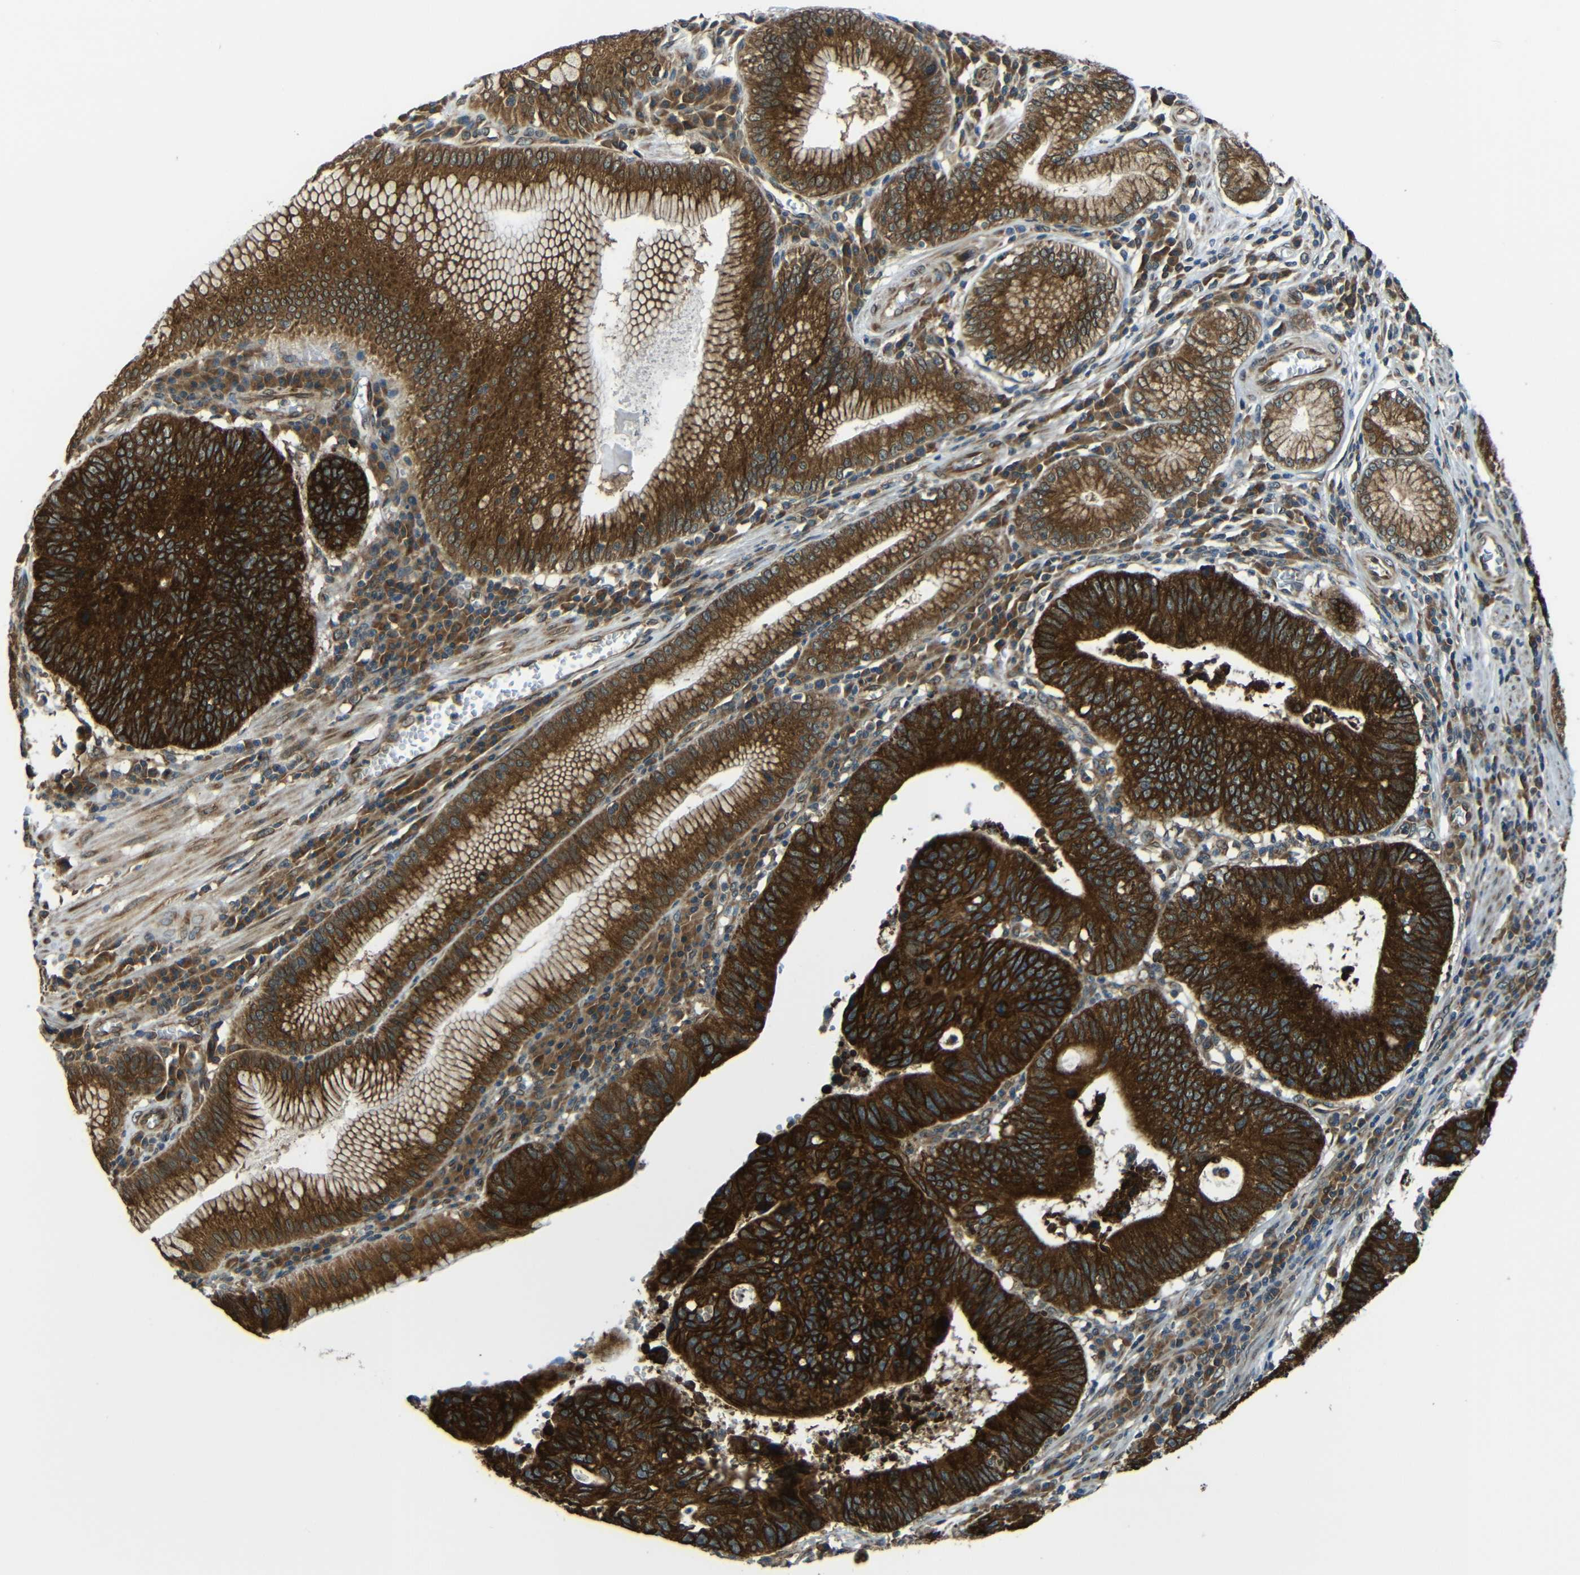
{"staining": {"intensity": "strong", "quantity": ">75%", "location": "cytoplasmic/membranous"}, "tissue": "stomach cancer", "cell_type": "Tumor cells", "image_type": "cancer", "snomed": [{"axis": "morphology", "description": "Adenocarcinoma, NOS"}, {"axis": "topography", "description": "Stomach"}], "caption": "Human stomach adenocarcinoma stained with a protein marker exhibits strong staining in tumor cells.", "gene": "VAPB", "patient": {"sex": "male", "age": 59}}